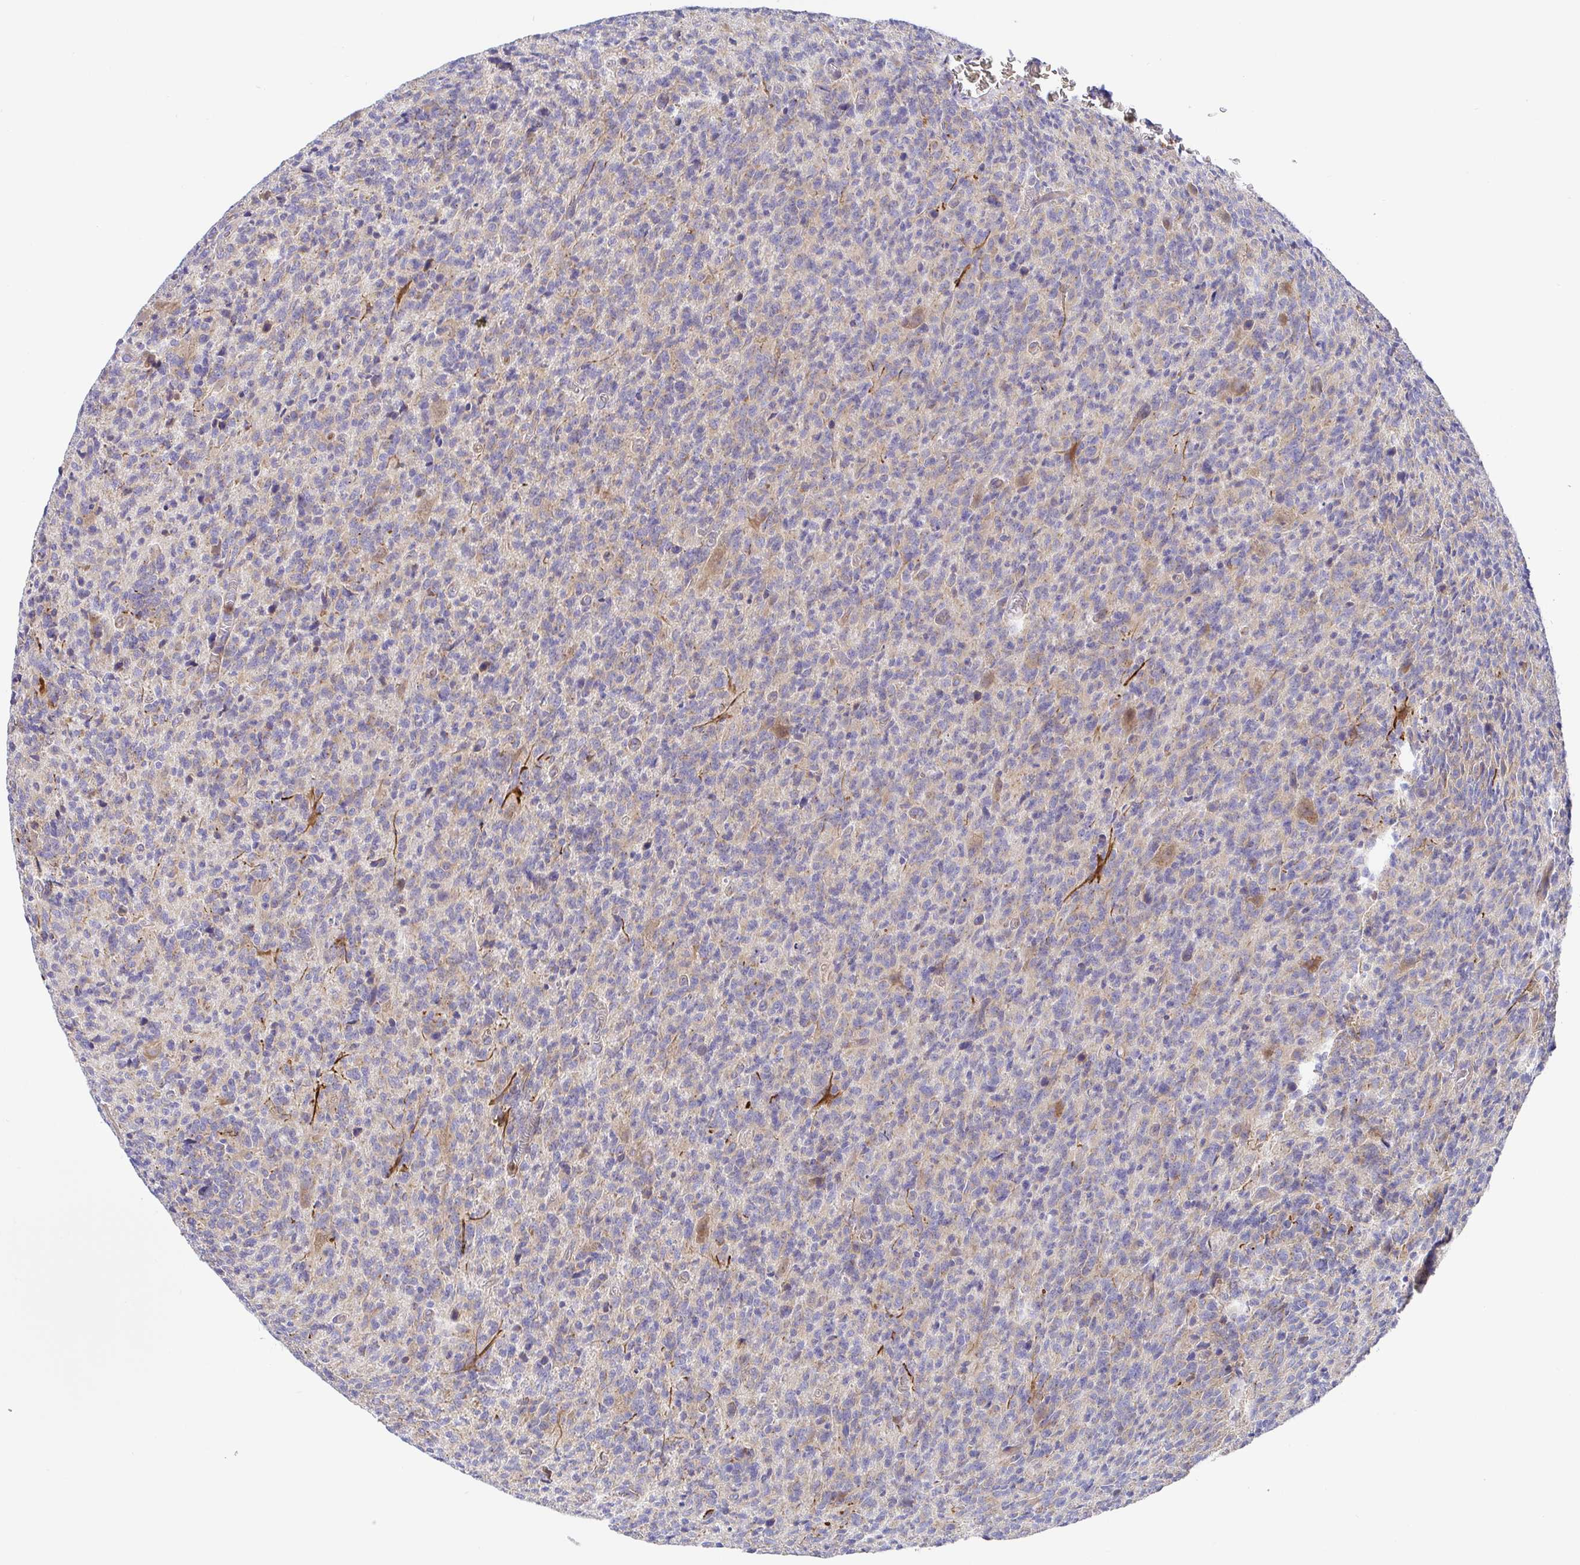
{"staining": {"intensity": "weak", "quantity": "25%-75%", "location": "cytoplasmic/membranous"}, "tissue": "glioma", "cell_type": "Tumor cells", "image_type": "cancer", "snomed": [{"axis": "morphology", "description": "Glioma, malignant, High grade"}, {"axis": "topography", "description": "Brain"}], "caption": "High-grade glioma (malignant) tissue exhibits weak cytoplasmic/membranous staining in approximately 25%-75% of tumor cells, visualized by immunohistochemistry. Ihc stains the protein in brown and the nuclei are stained blue.", "gene": "GOLGA1", "patient": {"sex": "male", "age": 76}}